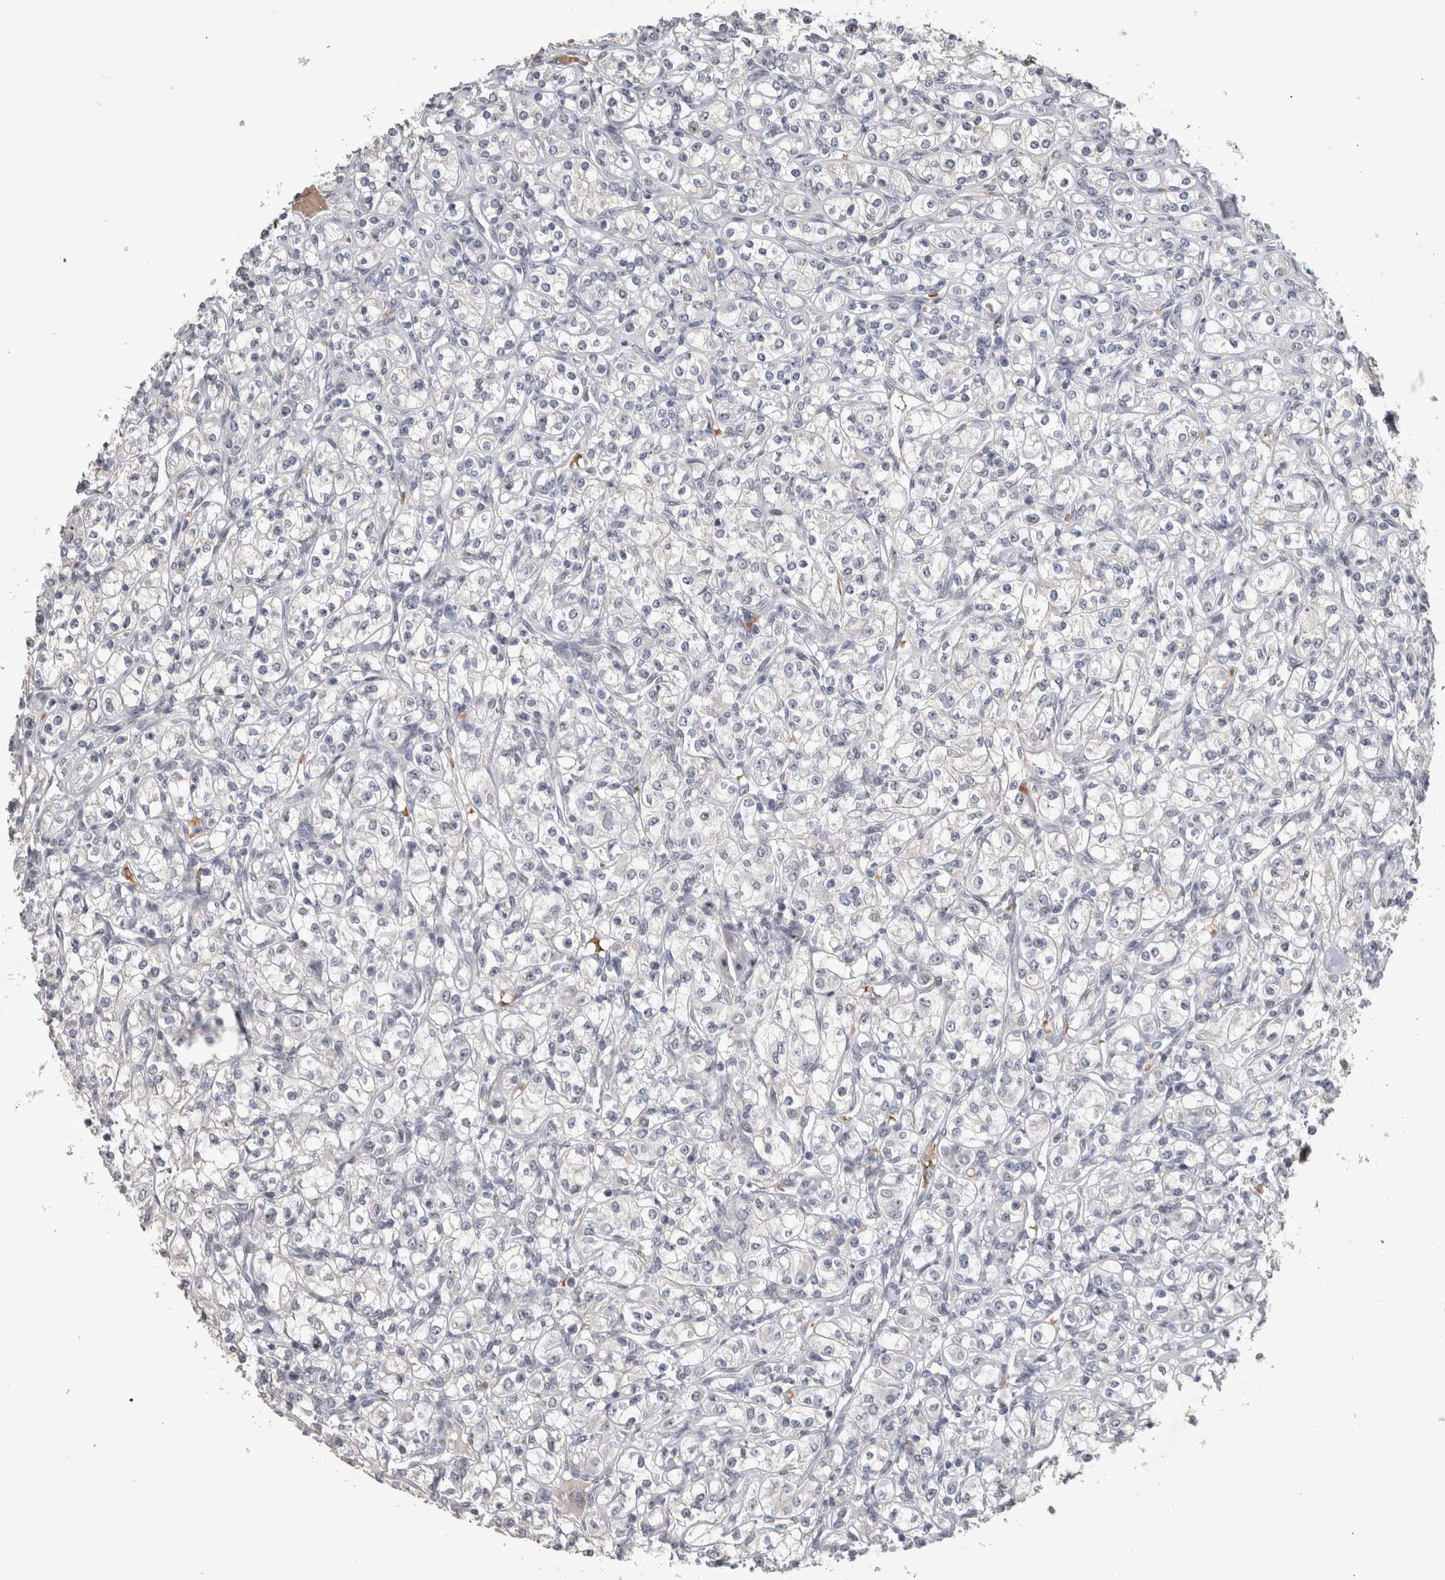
{"staining": {"intensity": "negative", "quantity": "none", "location": "none"}, "tissue": "renal cancer", "cell_type": "Tumor cells", "image_type": "cancer", "snomed": [{"axis": "morphology", "description": "Adenocarcinoma, NOS"}, {"axis": "topography", "description": "Kidney"}], "caption": "Micrograph shows no protein positivity in tumor cells of adenocarcinoma (renal) tissue.", "gene": "IFI44", "patient": {"sex": "male", "age": 77}}